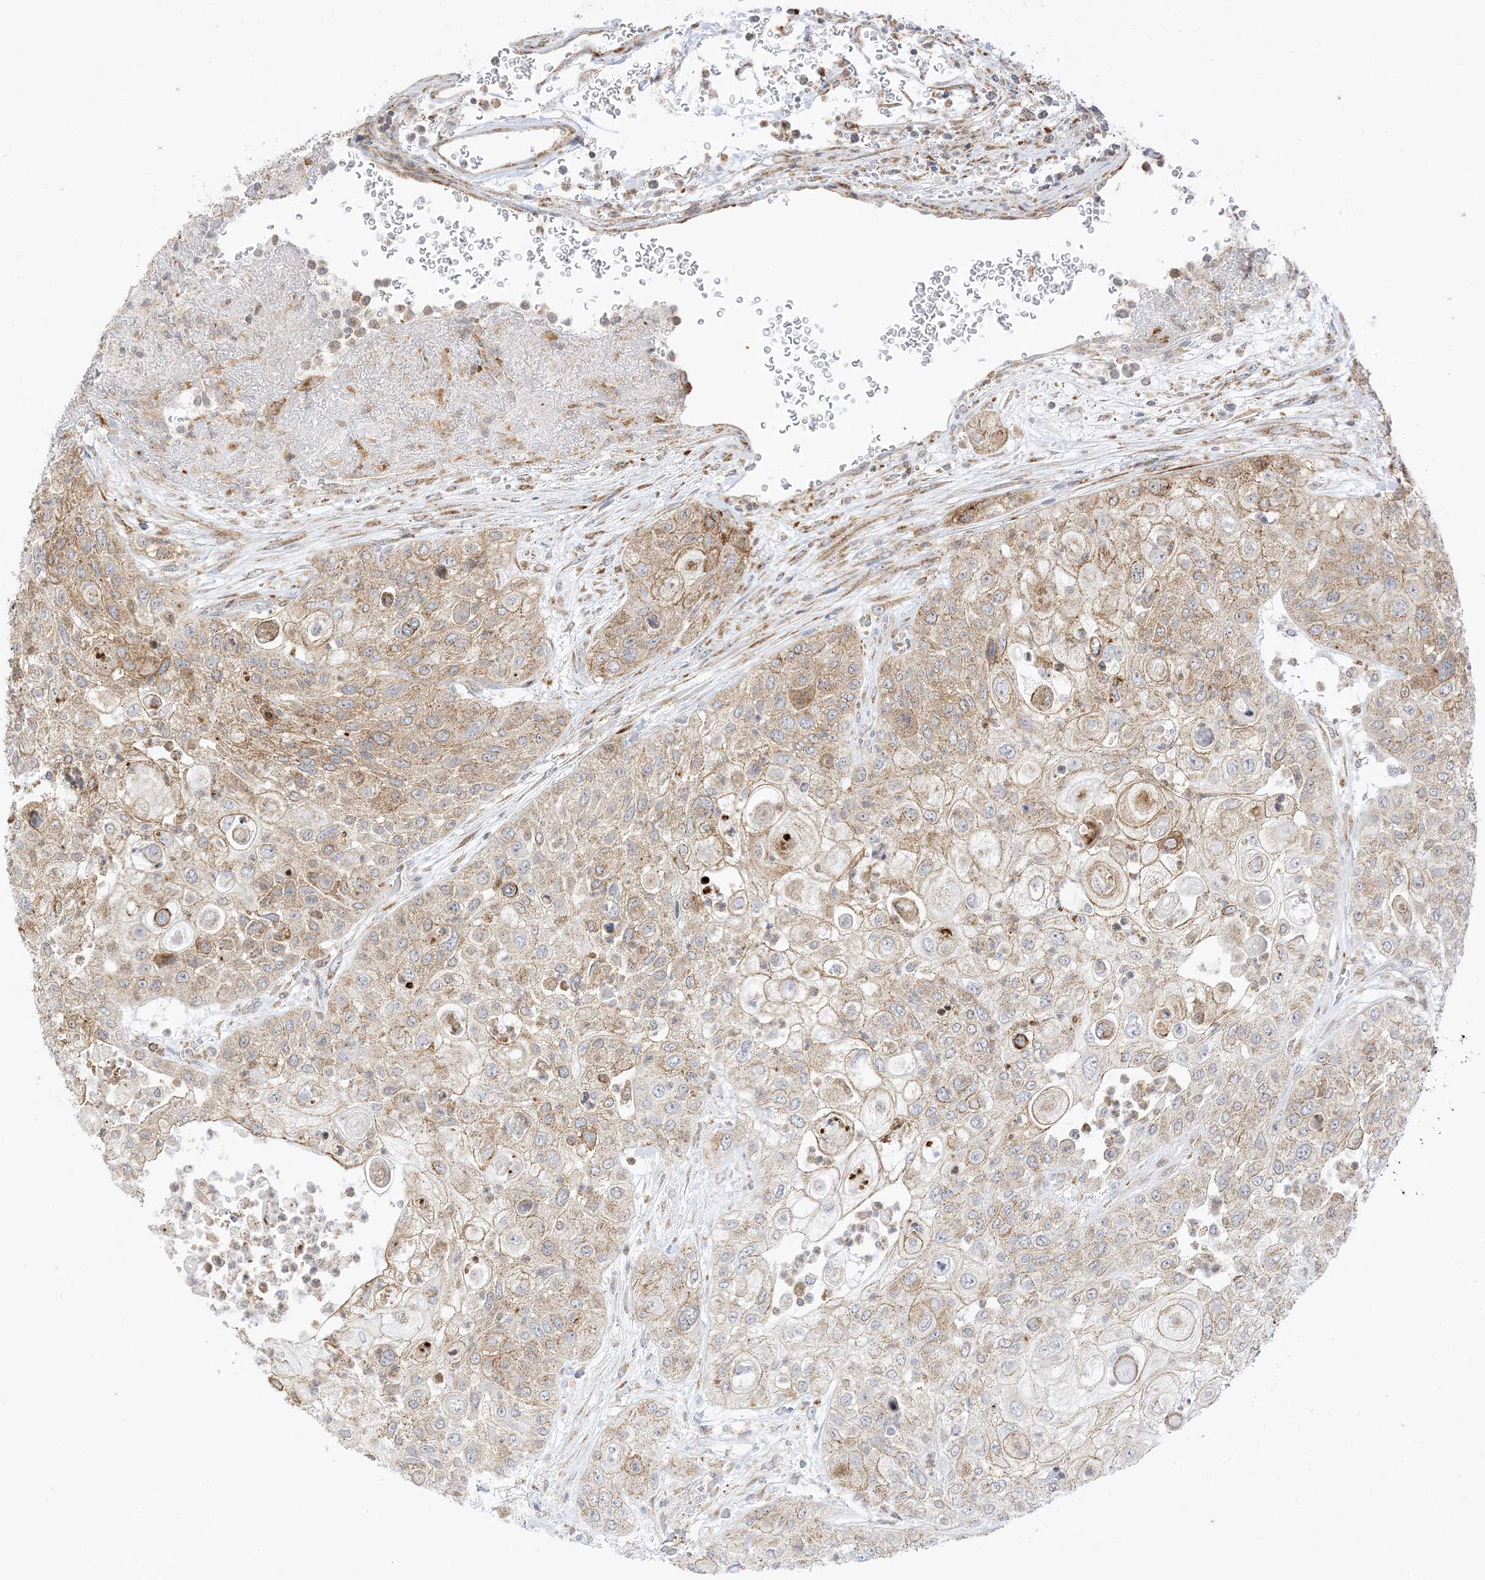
{"staining": {"intensity": "moderate", "quantity": "25%-75%", "location": "cytoplasmic/membranous"}, "tissue": "urothelial cancer", "cell_type": "Tumor cells", "image_type": "cancer", "snomed": [{"axis": "morphology", "description": "Urothelial carcinoma, High grade"}, {"axis": "topography", "description": "Urinary bladder"}], "caption": "Immunohistochemical staining of high-grade urothelial carcinoma shows medium levels of moderate cytoplasmic/membranous staining in approximately 25%-75% of tumor cells.", "gene": "RAC1", "patient": {"sex": "female", "age": 79}}